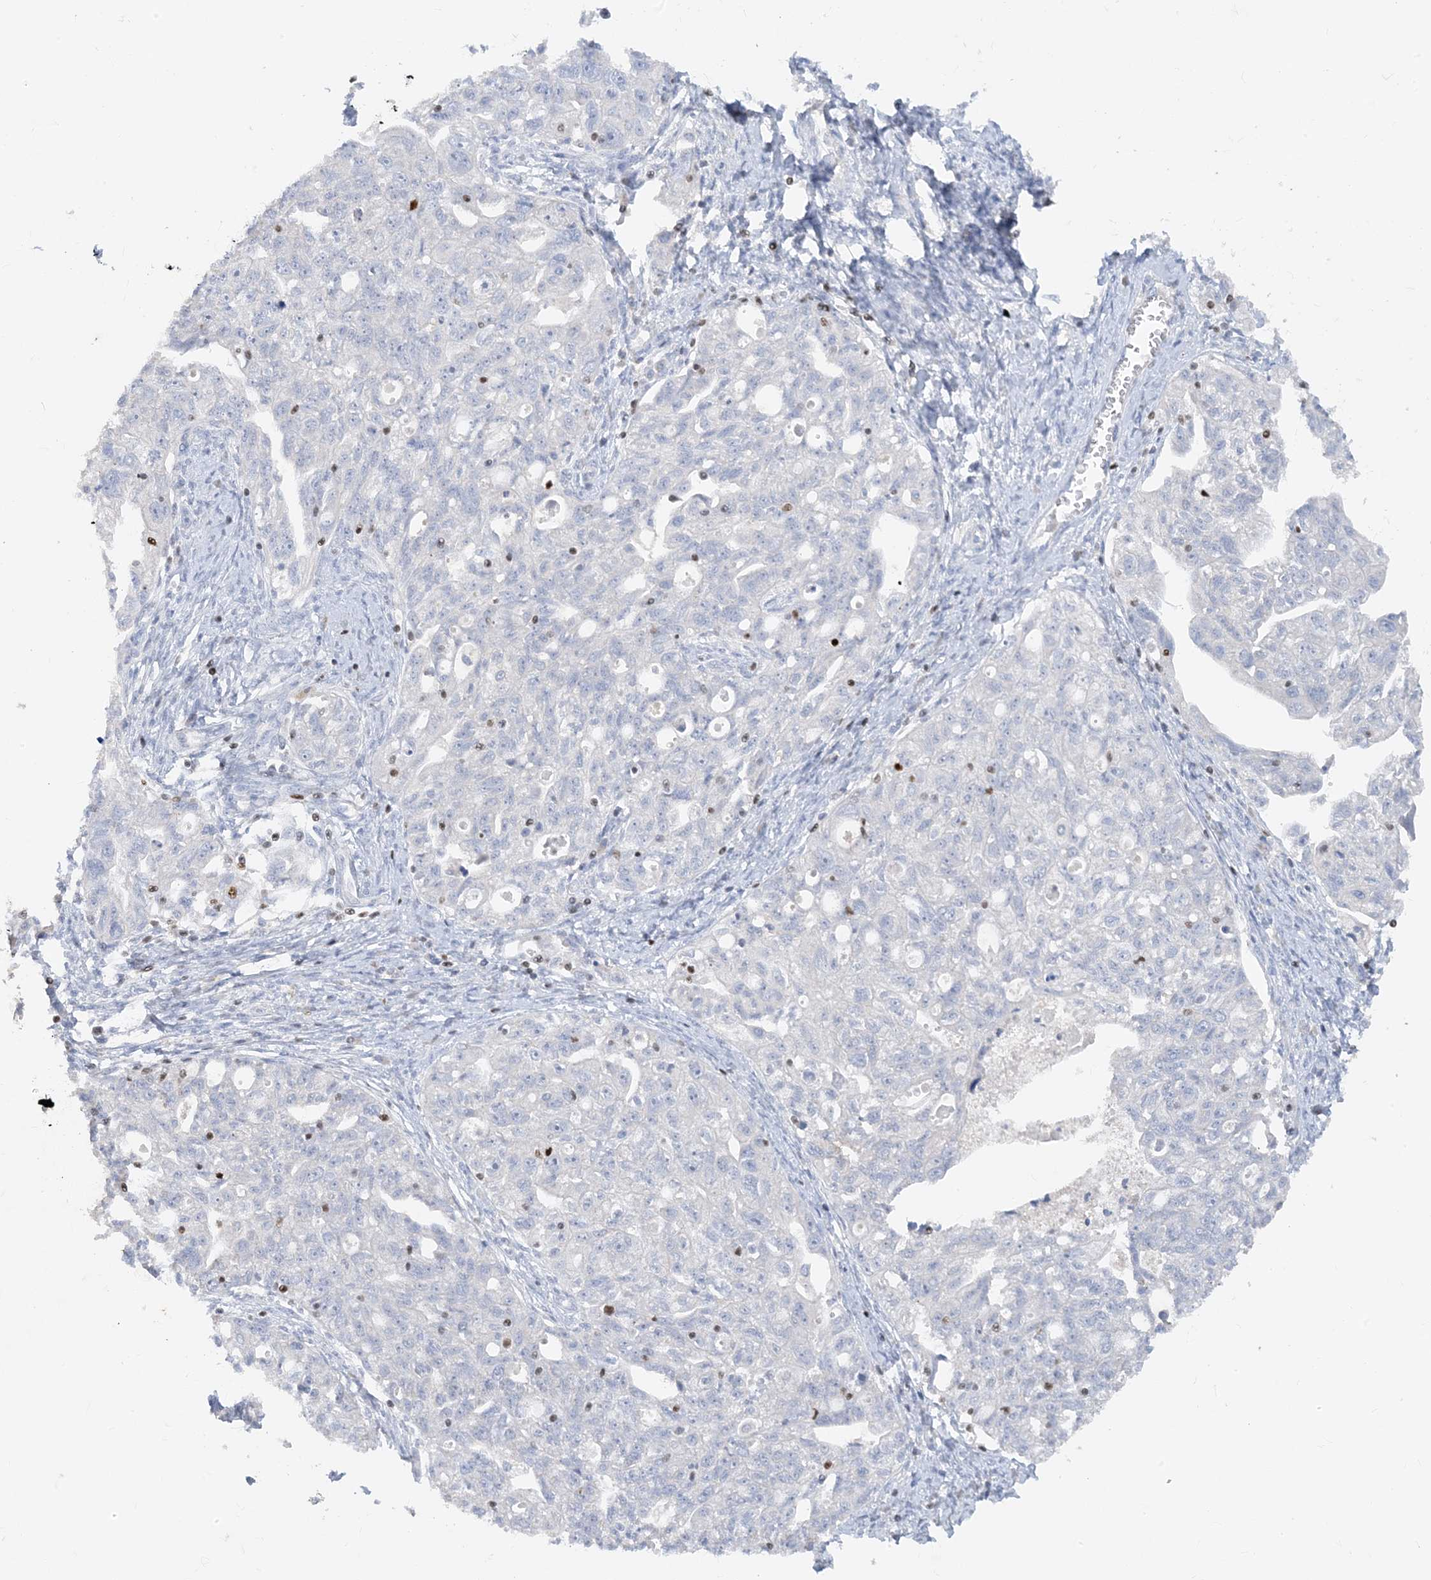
{"staining": {"intensity": "negative", "quantity": "none", "location": "none"}, "tissue": "ovarian cancer", "cell_type": "Tumor cells", "image_type": "cancer", "snomed": [{"axis": "morphology", "description": "Carcinoma, NOS"}, {"axis": "morphology", "description": "Cystadenocarcinoma, serous, NOS"}, {"axis": "topography", "description": "Ovary"}], "caption": "This is an immunohistochemistry micrograph of ovarian cancer. There is no expression in tumor cells.", "gene": "TBX21", "patient": {"sex": "female", "age": 69}}